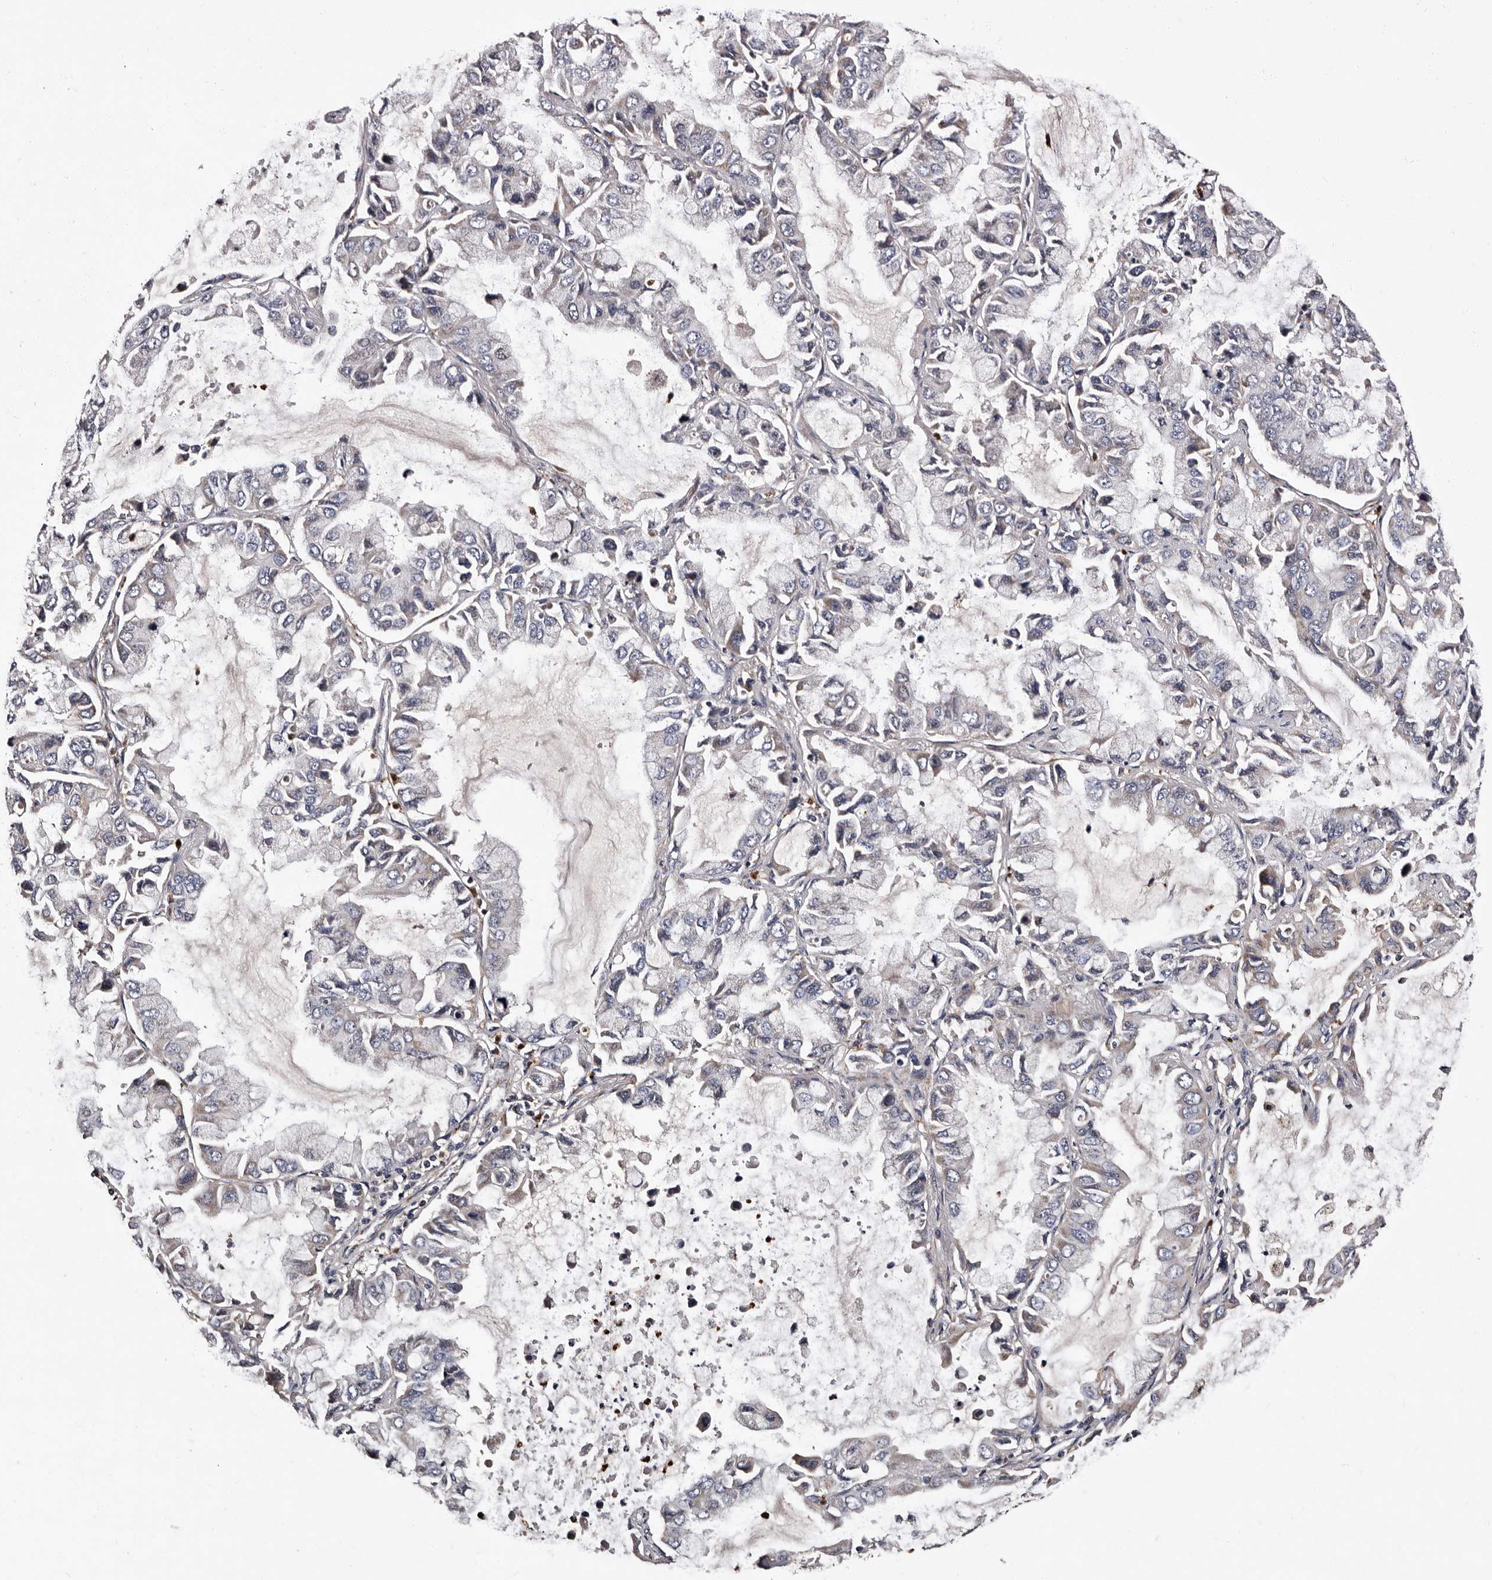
{"staining": {"intensity": "weak", "quantity": "<25%", "location": "cytoplasmic/membranous"}, "tissue": "lung cancer", "cell_type": "Tumor cells", "image_type": "cancer", "snomed": [{"axis": "morphology", "description": "Adenocarcinoma, NOS"}, {"axis": "topography", "description": "Lung"}], "caption": "Immunohistochemistry image of human lung adenocarcinoma stained for a protein (brown), which reveals no staining in tumor cells.", "gene": "ADCK5", "patient": {"sex": "male", "age": 64}}